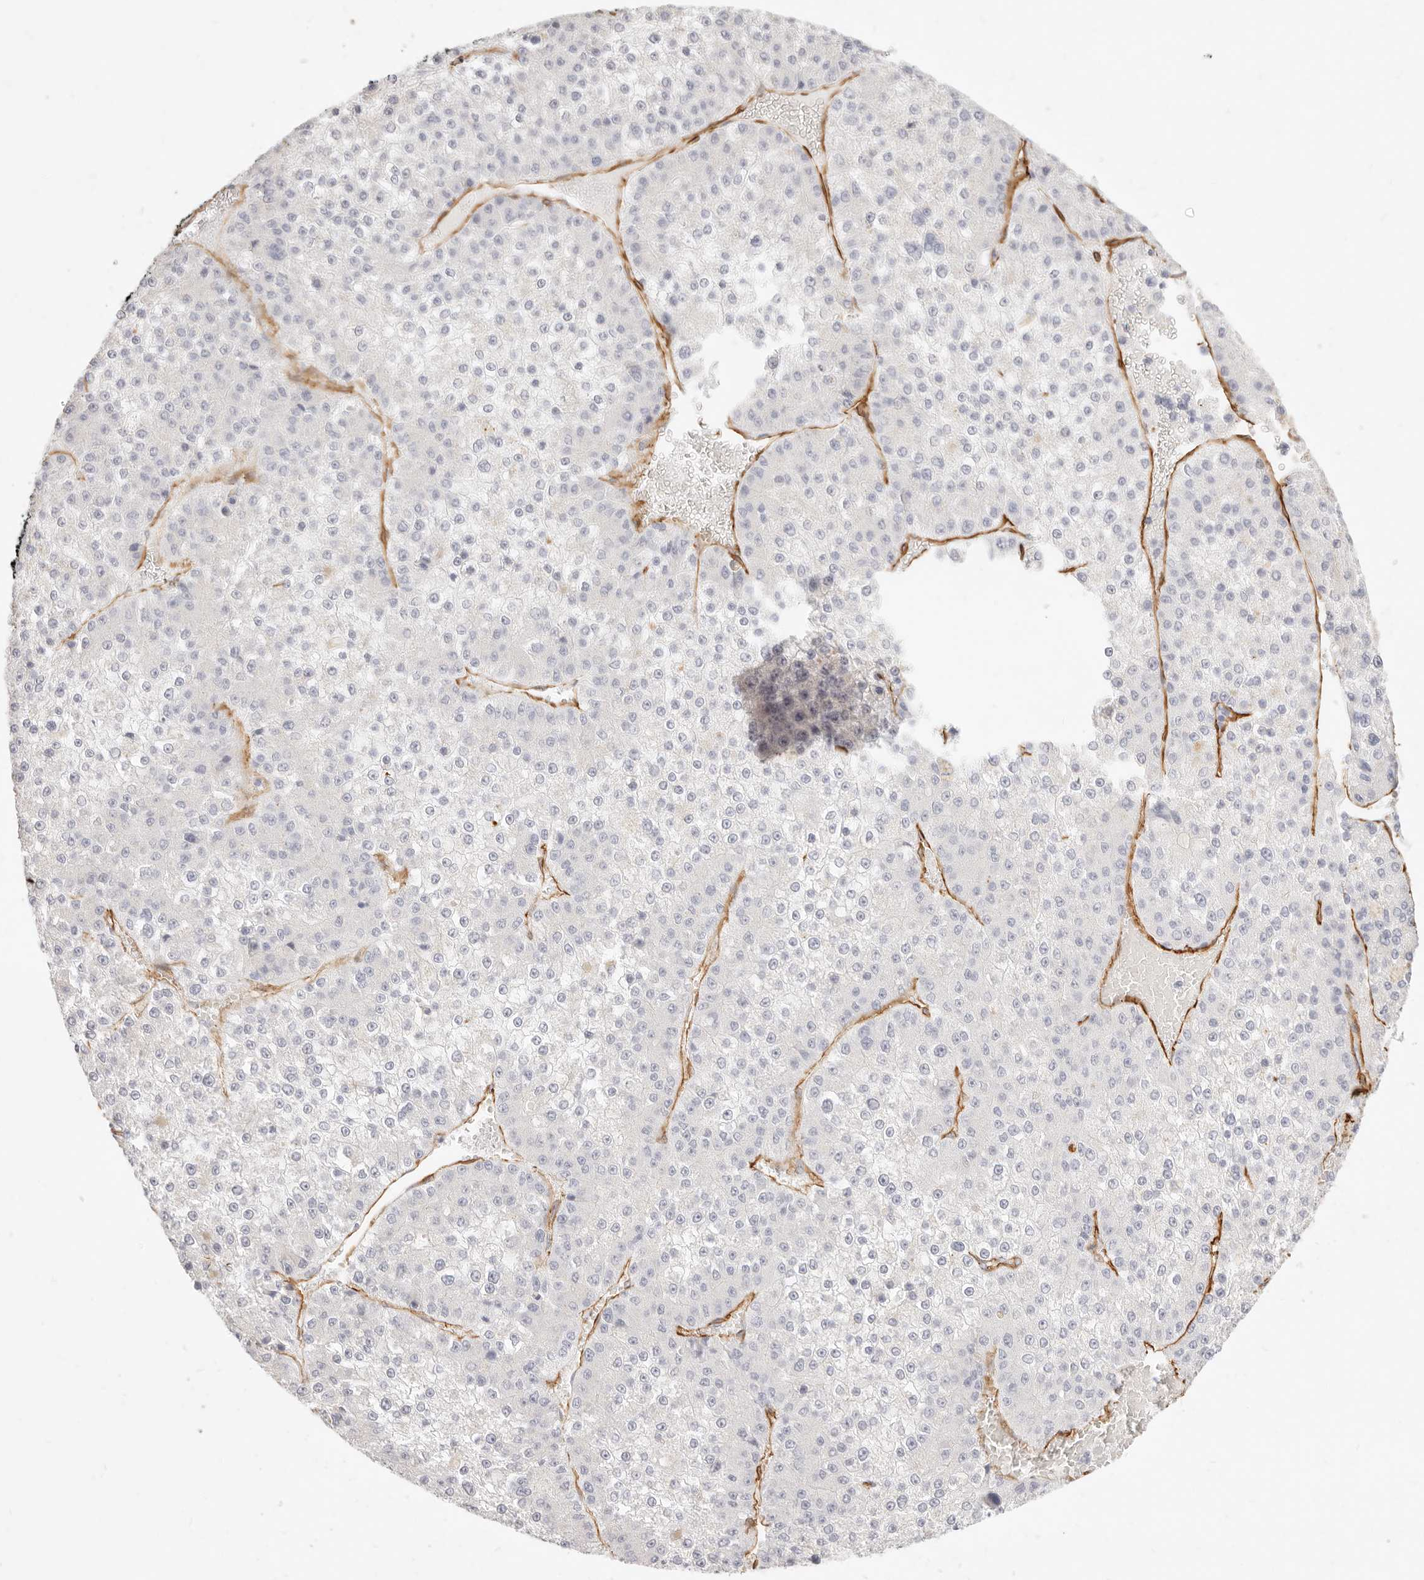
{"staining": {"intensity": "negative", "quantity": "none", "location": "none"}, "tissue": "liver cancer", "cell_type": "Tumor cells", "image_type": "cancer", "snomed": [{"axis": "morphology", "description": "Carcinoma, Hepatocellular, NOS"}, {"axis": "topography", "description": "Liver"}], "caption": "Immunohistochemistry (IHC) histopathology image of neoplastic tissue: liver cancer stained with DAB (3,3'-diaminobenzidine) demonstrates no significant protein positivity in tumor cells. Nuclei are stained in blue.", "gene": "NUS1", "patient": {"sex": "female", "age": 73}}